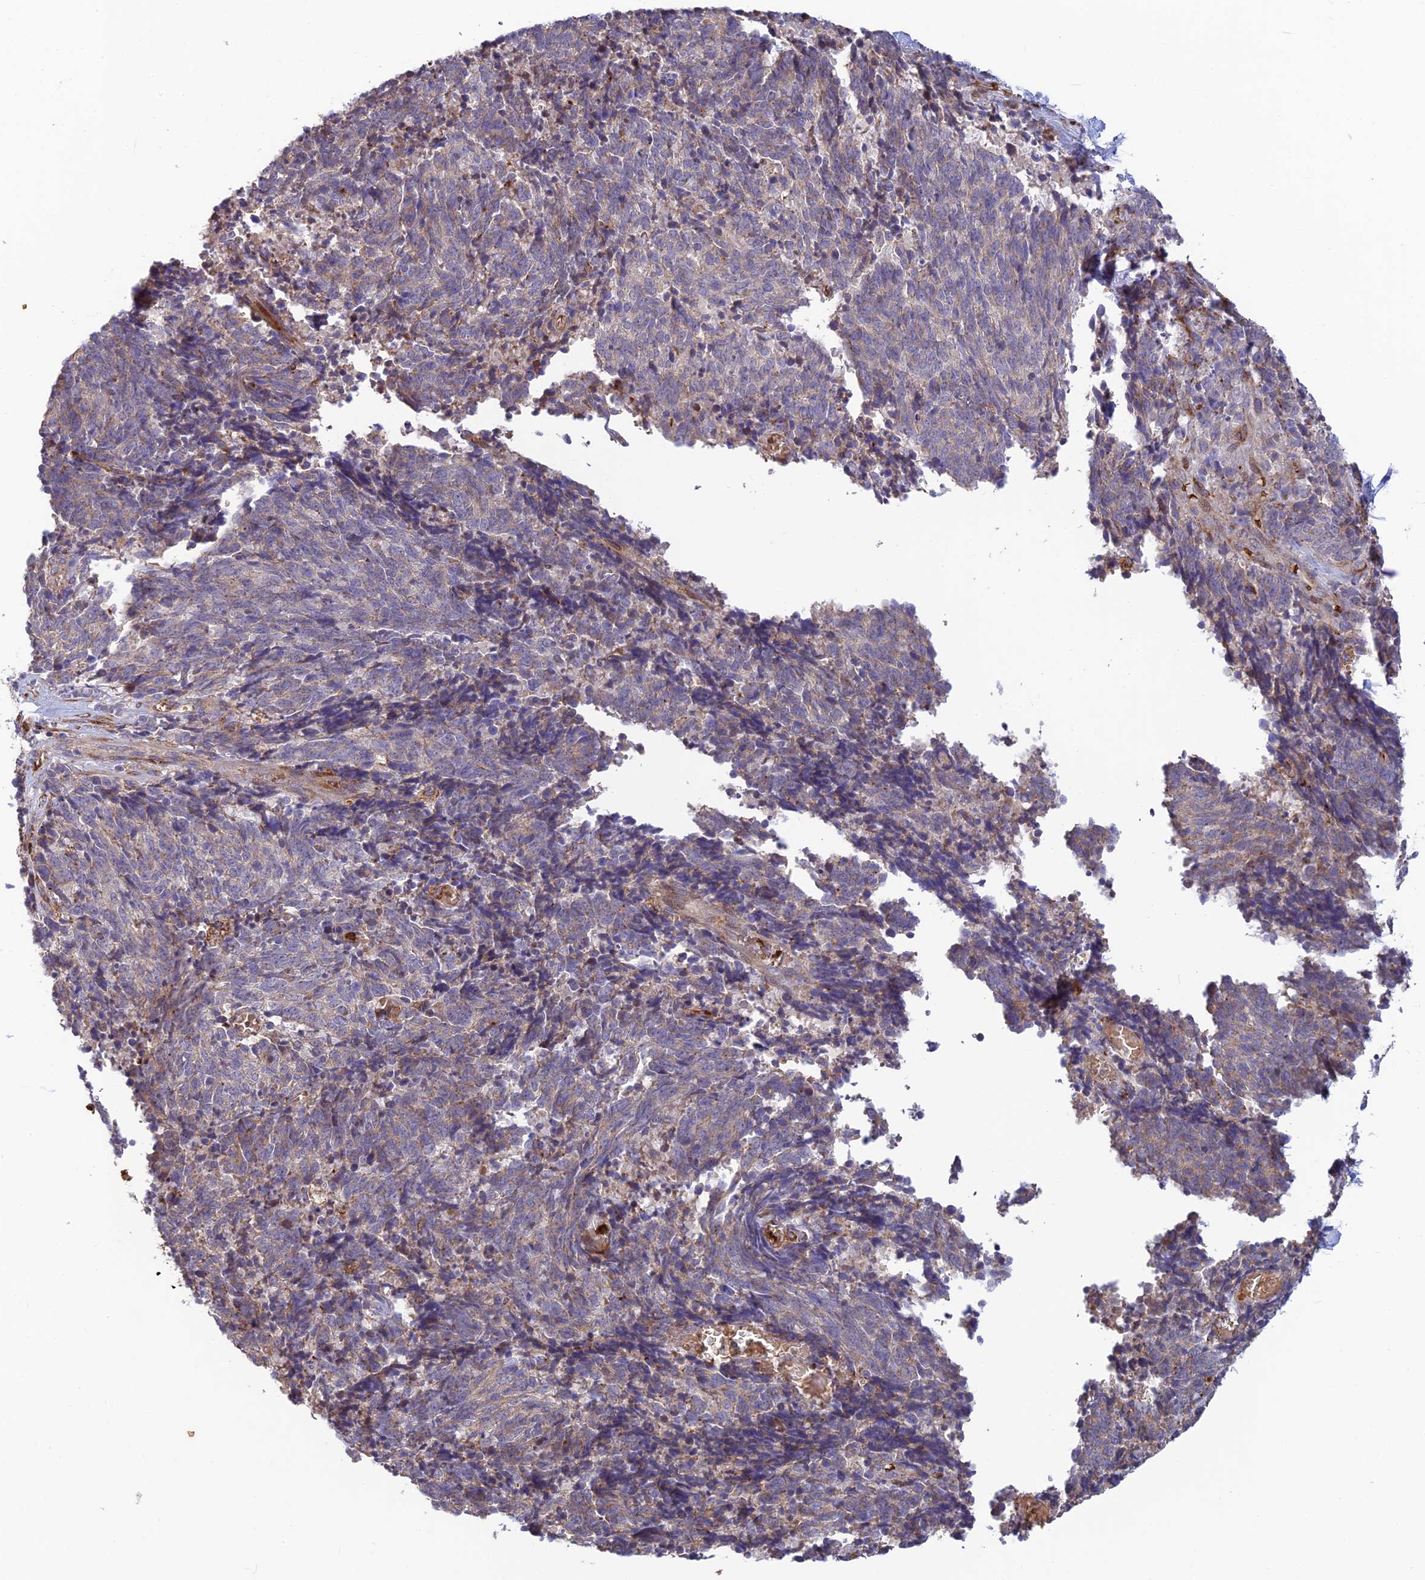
{"staining": {"intensity": "weak", "quantity": "<25%", "location": "cytoplasmic/membranous"}, "tissue": "cervical cancer", "cell_type": "Tumor cells", "image_type": "cancer", "snomed": [{"axis": "morphology", "description": "Squamous cell carcinoma, NOS"}, {"axis": "topography", "description": "Cervix"}], "caption": "DAB immunohistochemical staining of human cervical cancer (squamous cell carcinoma) exhibits no significant staining in tumor cells.", "gene": "UFSP2", "patient": {"sex": "female", "age": 29}}